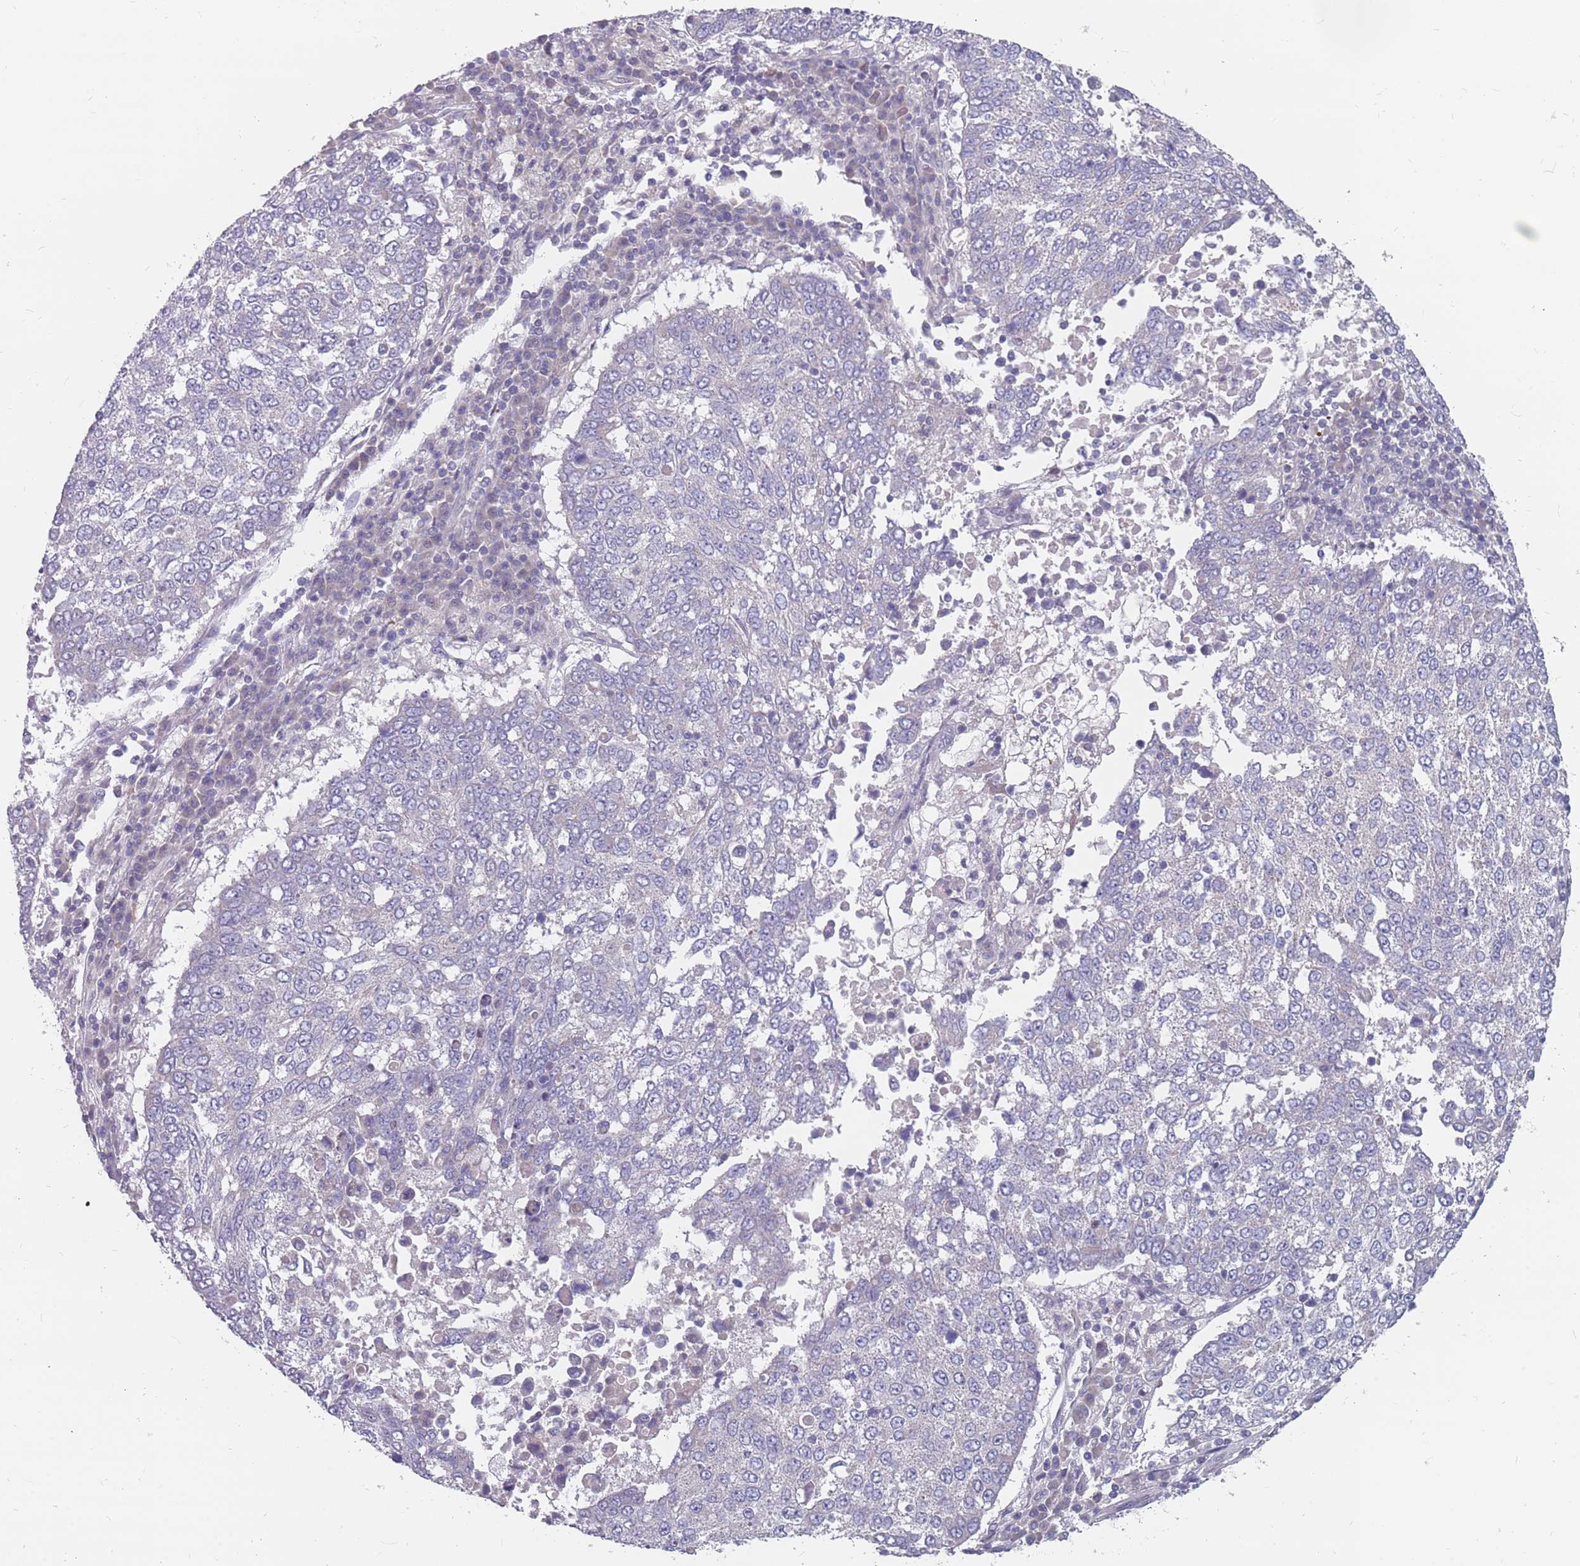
{"staining": {"intensity": "negative", "quantity": "none", "location": "none"}, "tissue": "lung cancer", "cell_type": "Tumor cells", "image_type": "cancer", "snomed": [{"axis": "morphology", "description": "Squamous cell carcinoma, NOS"}, {"axis": "topography", "description": "Lung"}], "caption": "Human squamous cell carcinoma (lung) stained for a protein using immunohistochemistry (IHC) exhibits no positivity in tumor cells.", "gene": "CMTR2", "patient": {"sex": "male", "age": 73}}